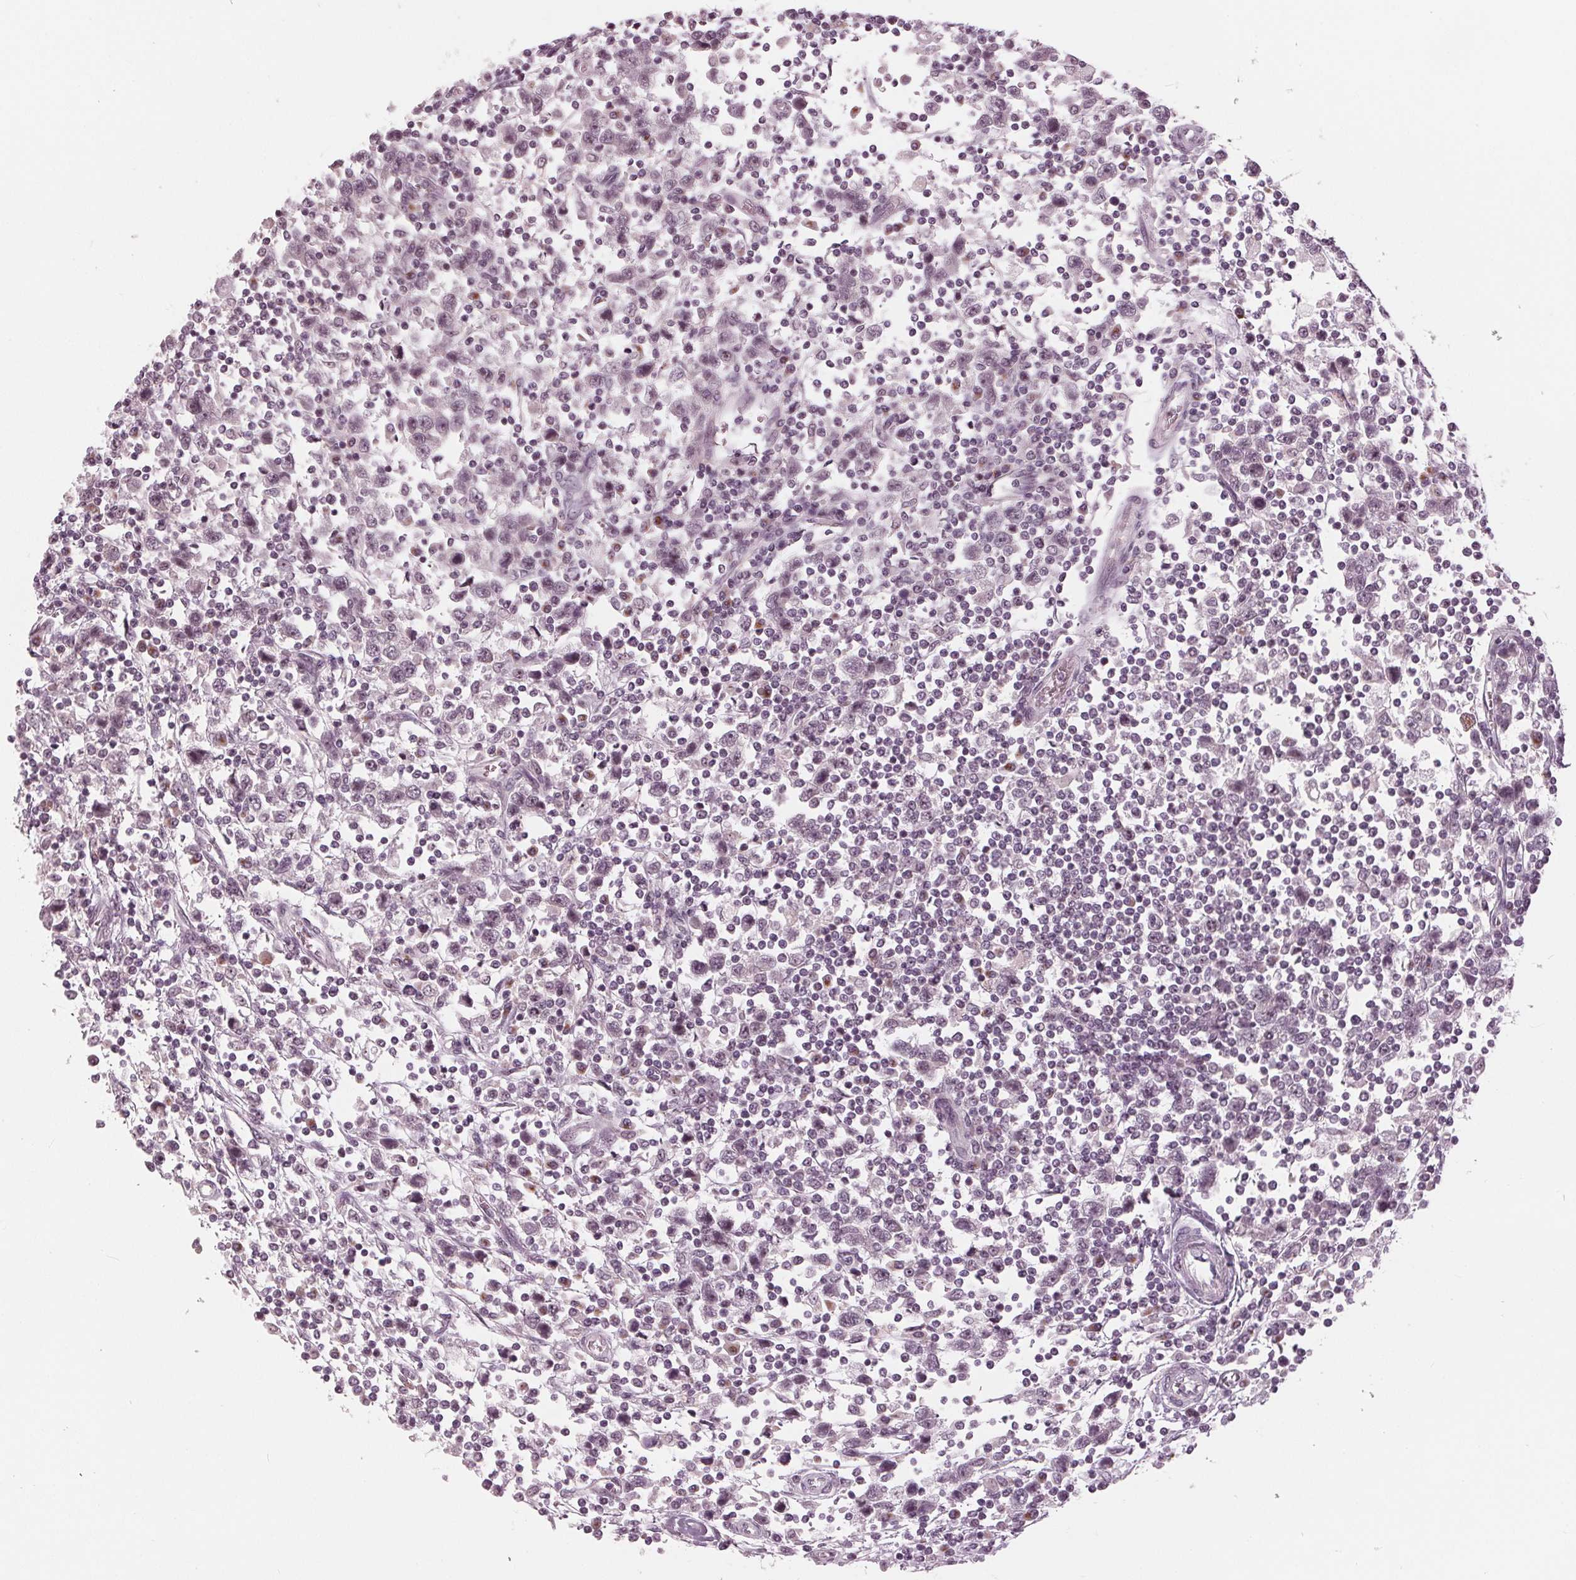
{"staining": {"intensity": "weak", "quantity": "<25%", "location": "nuclear"}, "tissue": "testis cancer", "cell_type": "Tumor cells", "image_type": "cancer", "snomed": [{"axis": "morphology", "description": "Seminoma, NOS"}, {"axis": "topography", "description": "Testis"}], "caption": "Immunohistochemistry (IHC) histopathology image of human testis cancer stained for a protein (brown), which reveals no positivity in tumor cells.", "gene": "SLX4", "patient": {"sex": "male", "age": 34}}